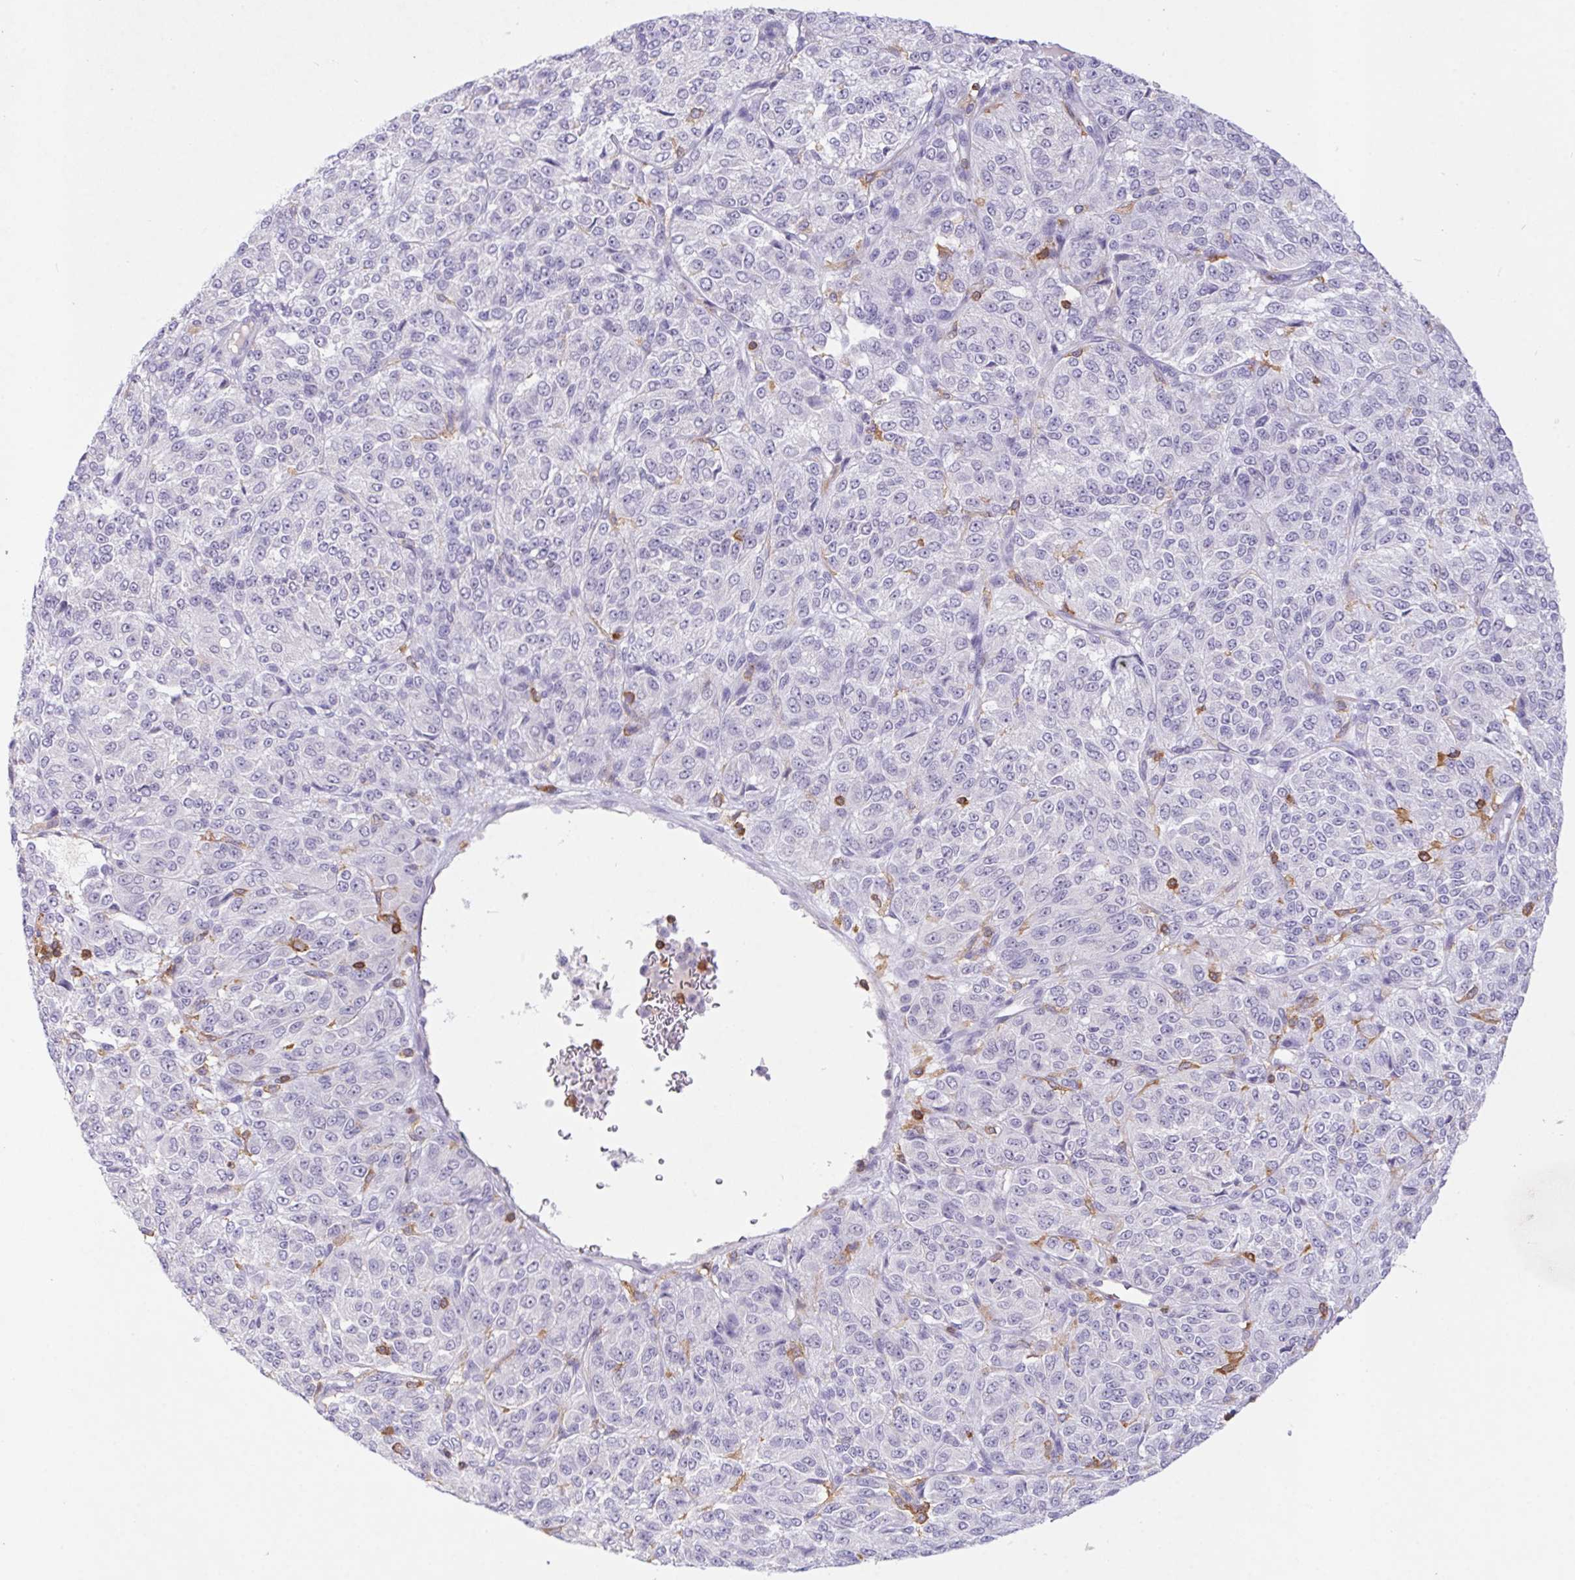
{"staining": {"intensity": "negative", "quantity": "none", "location": "none"}, "tissue": "melanoma", "cell_type": "Tumor cells", "image_type": "cancer", "snomed": [{"axis": "morphology", "description": "Malignant melanoma, Metastatic site"}, {"axis": "topography", "description": "Brain"}], "caption": "Immunohistochemical staining of human malignant melanoma (metastatic site) reveals no significant expression in tumor cells.", "gene": "APBB1IP", "patient": {"sex": "female", "age": 56}}